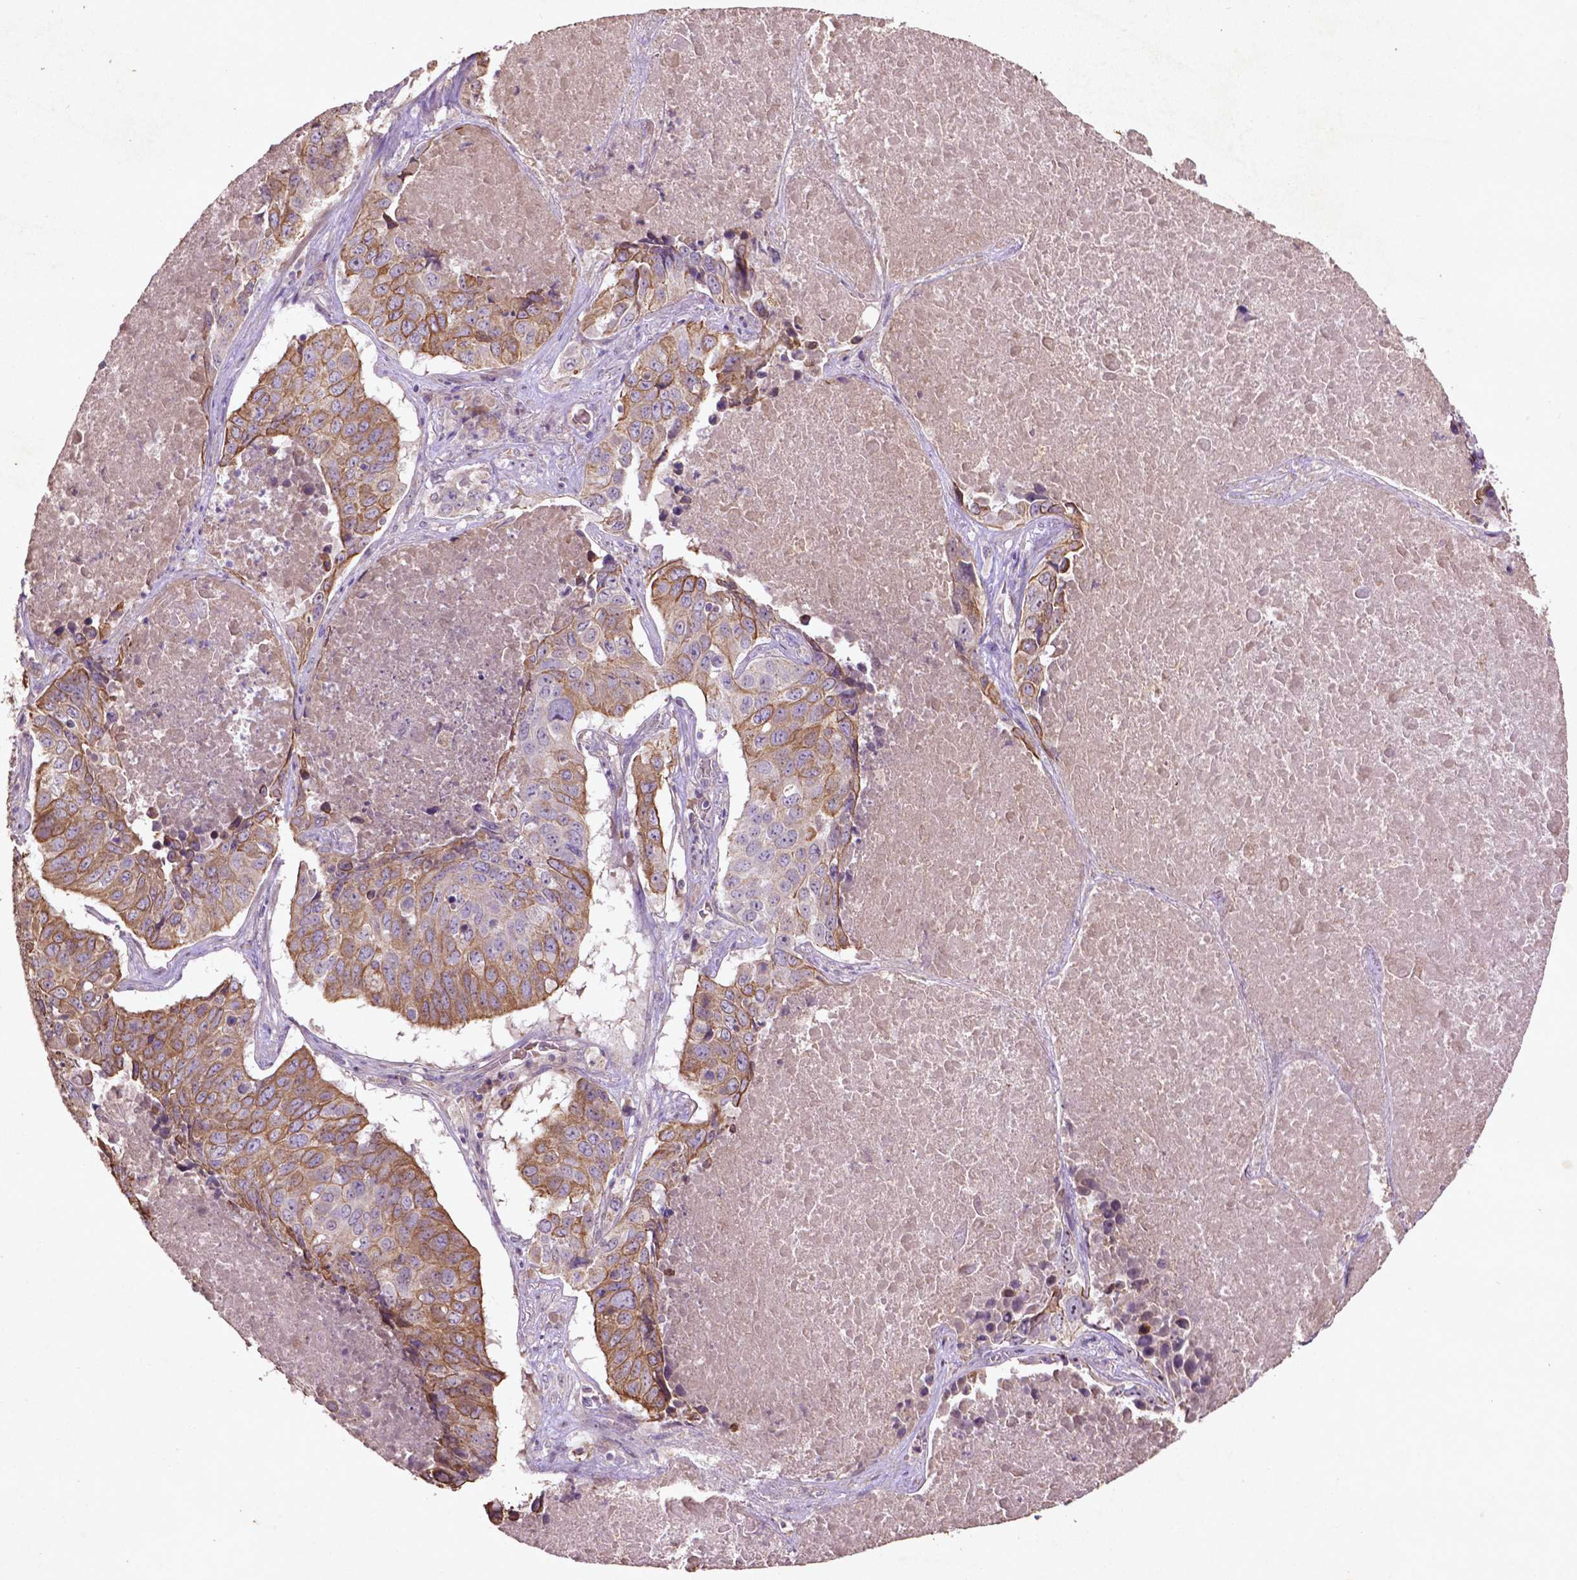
{"staining": {"intensity": "moderate", "quantity": "<25%", "location": "cytoplasmic/membranous"}, "tissue": "lung cancer", "cell_type": "Tumor cells", "image_type": "cancer", "snomed": [{"axis": "morphology", "description": "Normal tissue, NOS"}, {"axis": "morphology", "description": "Squamous cell carcinoma, NOS"}, {"axis": "topography", "description": "Bronchus"}, {"axis": "topography", "description": "Lung"}], "caption": "An image of human lung cancer stained for a protein reveals moderate cytoplasmic/membranous brown staining in tumor cells. Ihc stains the protein in brown and the nuclei are stained blue.", "gene": "COQ2", "patient": {"sex": "male", "age": 64}}